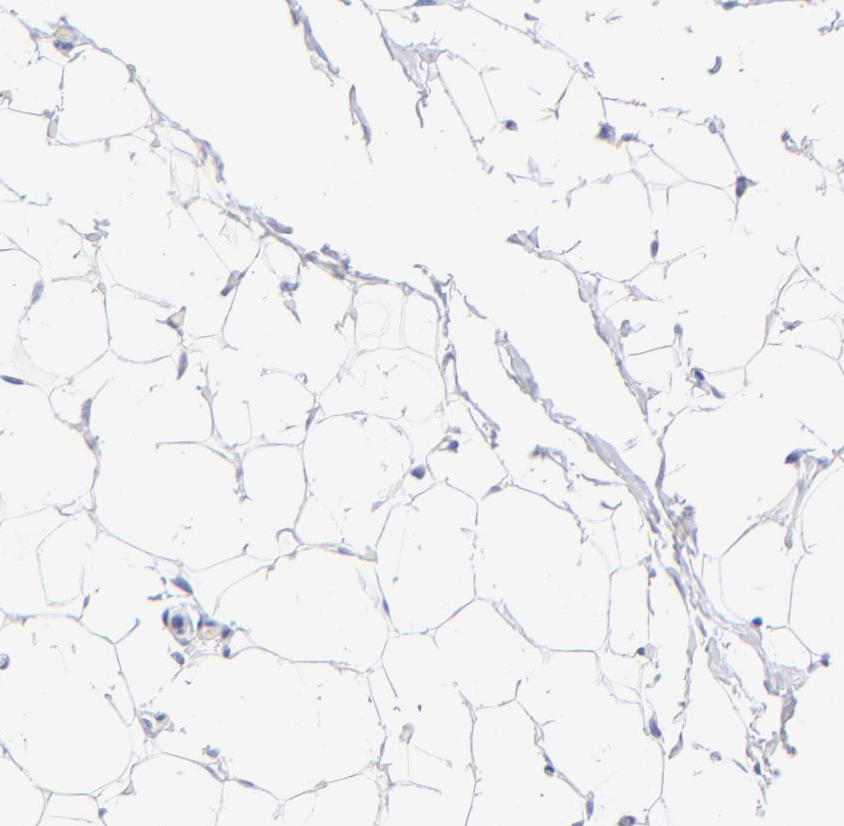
{"staining": {"intensity": "negative", "quantity": "none", "location": "none"}, "tissue": "adipose tissue", "cell_type": "Adipocytes", "image_type": "normal", "snomed": [{"axis": "morphology", "description": "Normal tissue, NOS"}, {"axis": "topography", "description": "Soft tissue"}], "caption": "This histopathology image is of unremarkable adipose tissue stained with IHC to label a protein in brown with the nuclei are counter-stained blue. There is no expression in adipocytes.", "gene": "HORMAD2", "patient": {"sex": "male", "age": 26}}